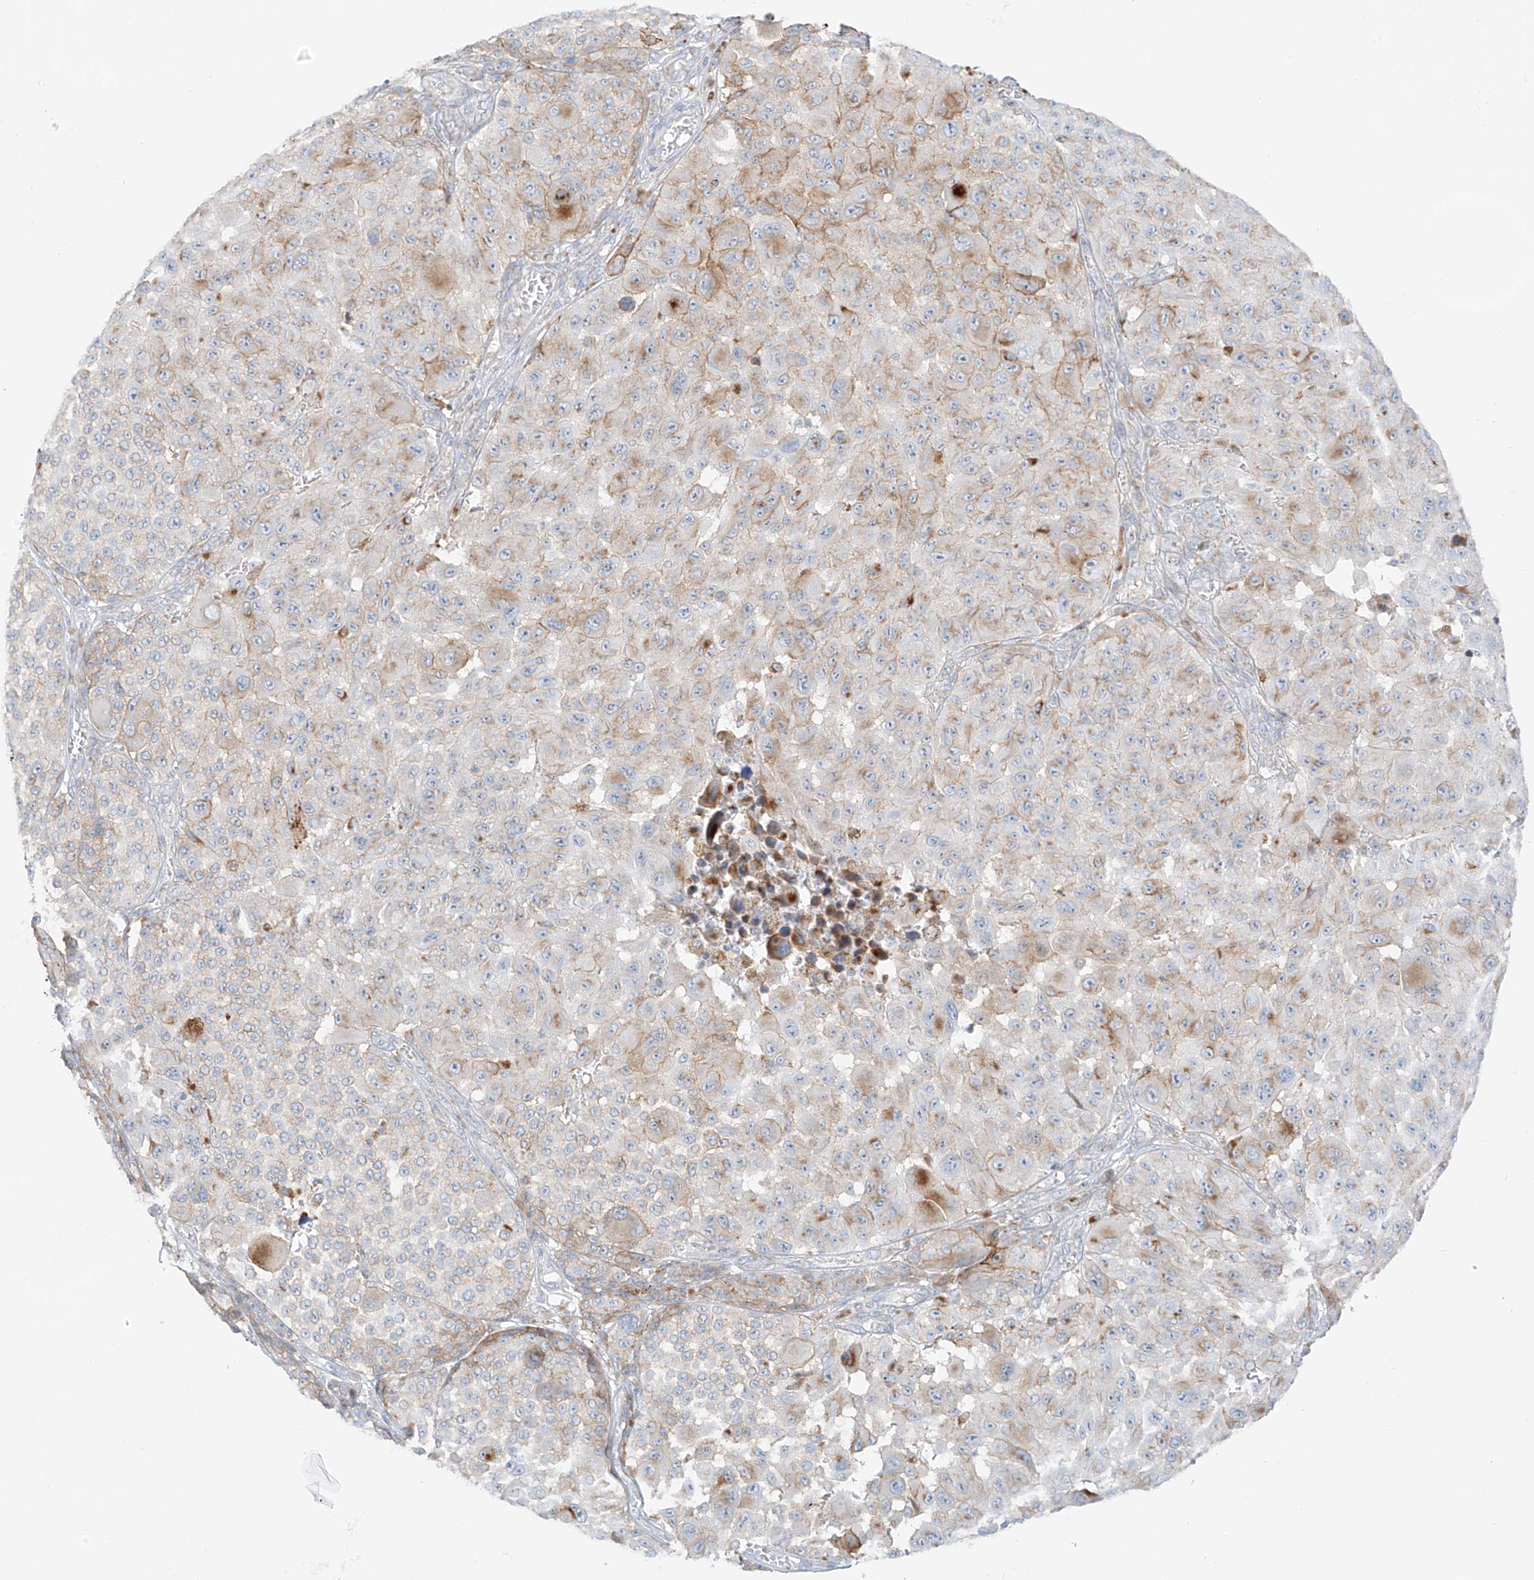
{"staining": {"intensity": "moderate", "quantity": "<25%", "location": "cytoplasmic/membranous"}, "tissue": "melanoma", "cell_type": "Tumor cells", "image_type": "cancer", "snomed": [{"axis": "morphology", "description": "Malignant melanoma, NOS"}, {"axis": "topography", "description": "Skin"}], "caption": "Tumor cells reveal low levels of moderate cytoplasmic/membranous positivity in about <25% of cells in melanoma.", "gene": "SLC35F6", "patient": {"sex": "male", "age": 83}}